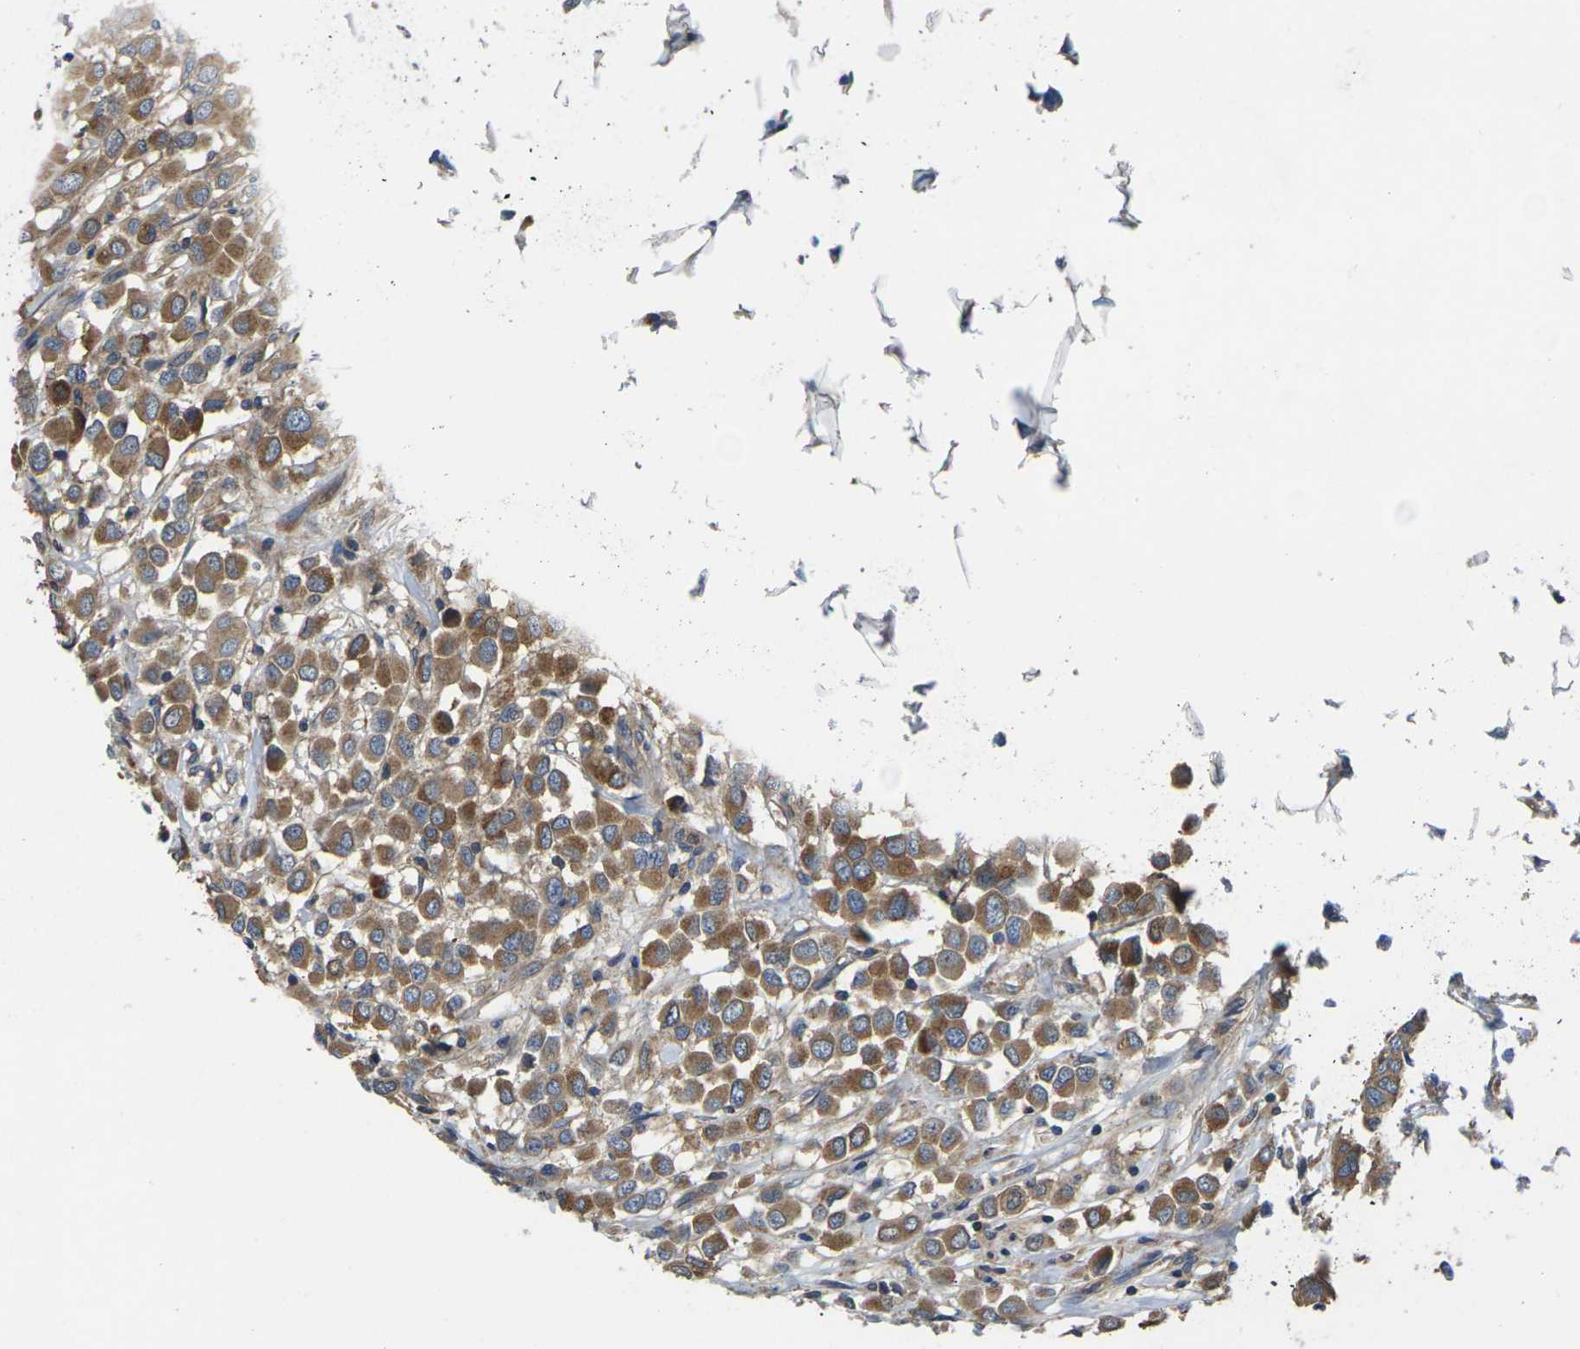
{"staining": {"intensity": "moderate", "quantity": ">75%", "location": "cytoplasmic/membranous"}, "tissue": "breast cancer", "cell_type": "Tumor cells", "image_type": "cancer", "snomed": [{"axis": "morphology", "description": "Duct carcinoma"}, {"axis": "topography", "description": "Breast"}], "caption": "Protein staining reveals moderate cytoplasmic/membranous expression in approximately >75% of tumor cells in breast intraductal carcinoma.", "gene": "TMCC2", "patient": {"sex": "female", "age": 61}}